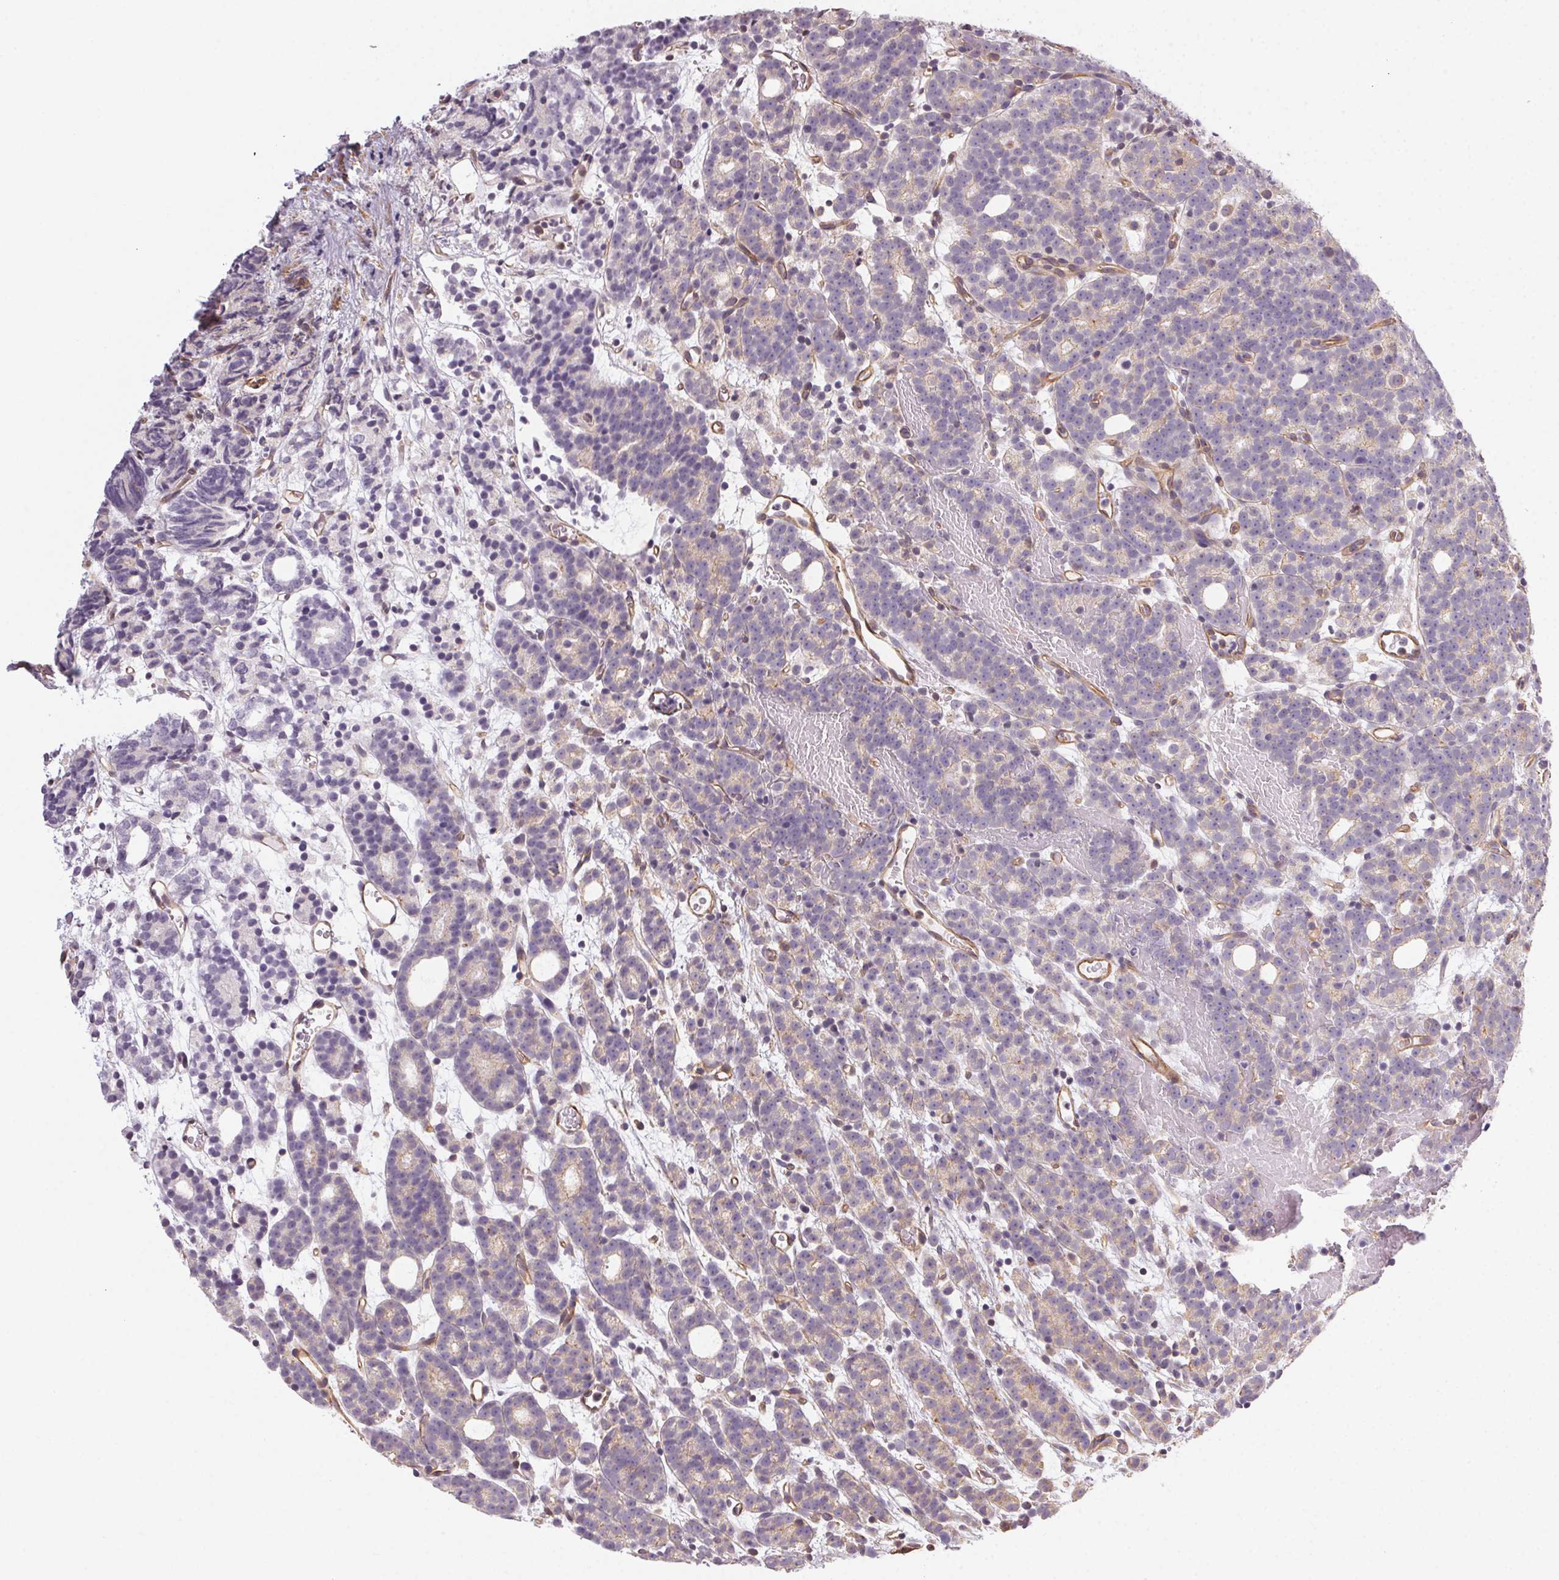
{"staining": {"intensity": "negative", "quantity": "none", "location": "none"}, "tissue": "prostate cancer", "cell_type": "Tumor cells", "image_type": "cancer", "snomed": [{"axis": "morphology", "description": "Adenocarcinoma, High grade"}, {"axis": "topography", "description": "Prostate"}], "caption": "Prostate cancer stained for a protein using IHC demonstrates no staining tumor cells.", "gene": "PLA2G4F", "patient": {"sex": "male", "age": 53}}